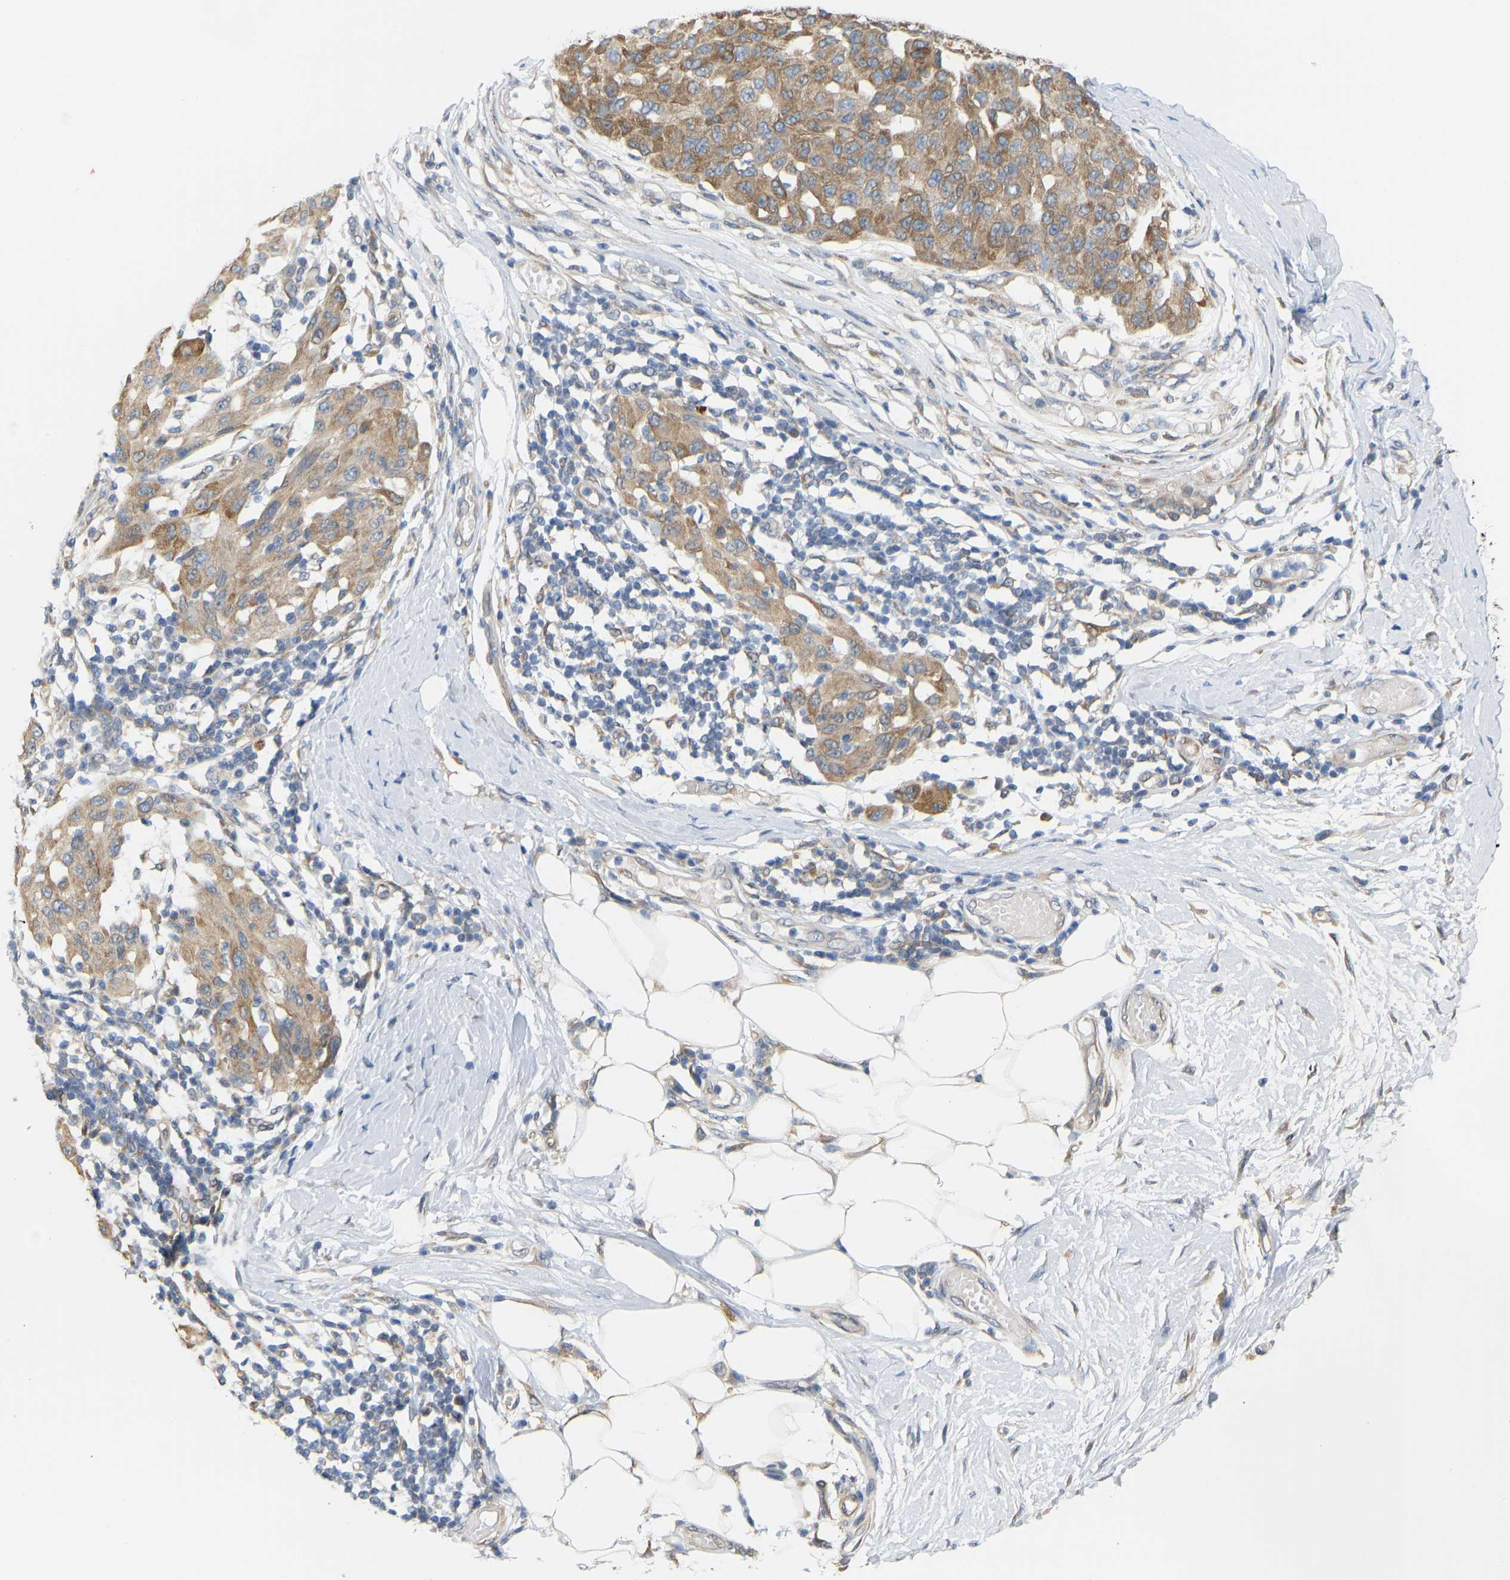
{"staining": {"intensity": "moderate", "quantity": ">75%", "location": "cytoplasmic/membranous"}, "tissue": "melanoma", "cell_type": "Tumor cells", "image_type": "cancer", "snomed": [{"axis": "morphology", "description": "Normal tissue, NOS"}, {"axis": "morphology", "description": "Malignant melanoma, NOS"}, {"axis": "topography", "description": "Skin"}], "caption": "Immunohistochemistry (DAB) staining of human melanoma displays moderate cytoplasmic/membranous protein expression in about >75% of tumor cells.", "gene": "BEND3", "patient": {"sex": "male", "age": 62}}